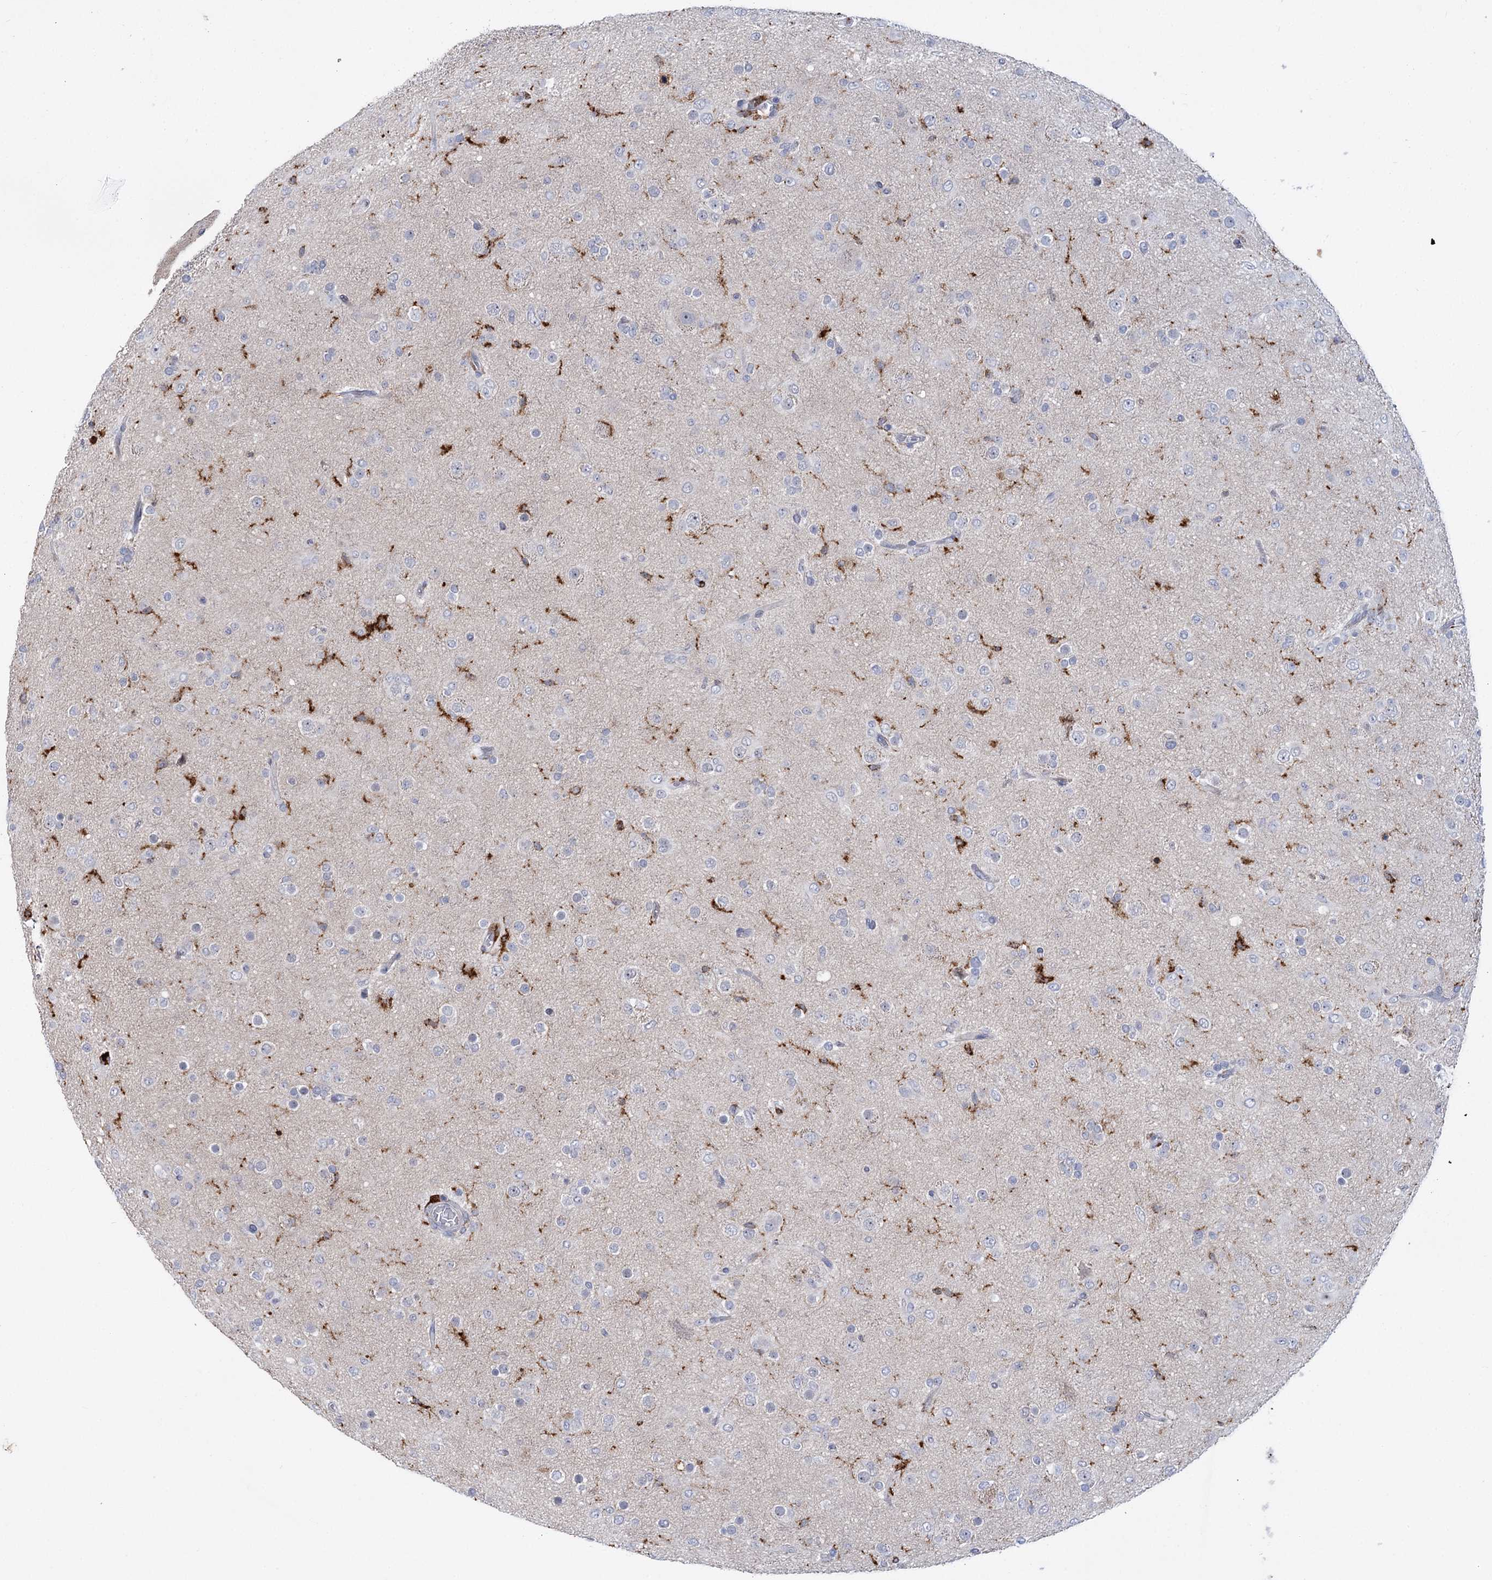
{"staining": {"intensity": "negative", "quantity": "none", "location": "none"}, "tissue": "glioma", "cell_type": "Tumor cells", "image_type": "cancer", "snomed": [{"axis": "morphology", "description": "Glioma, malignant, Low grade"}, {"axis": "topography", "description": "Brain"}], "caption": "Human glioma stained for a protein using IHC demonstrates no staining in tumor cells.", "gene": "PIWIL4", "patient": {"sex": "male", "age": 65}}